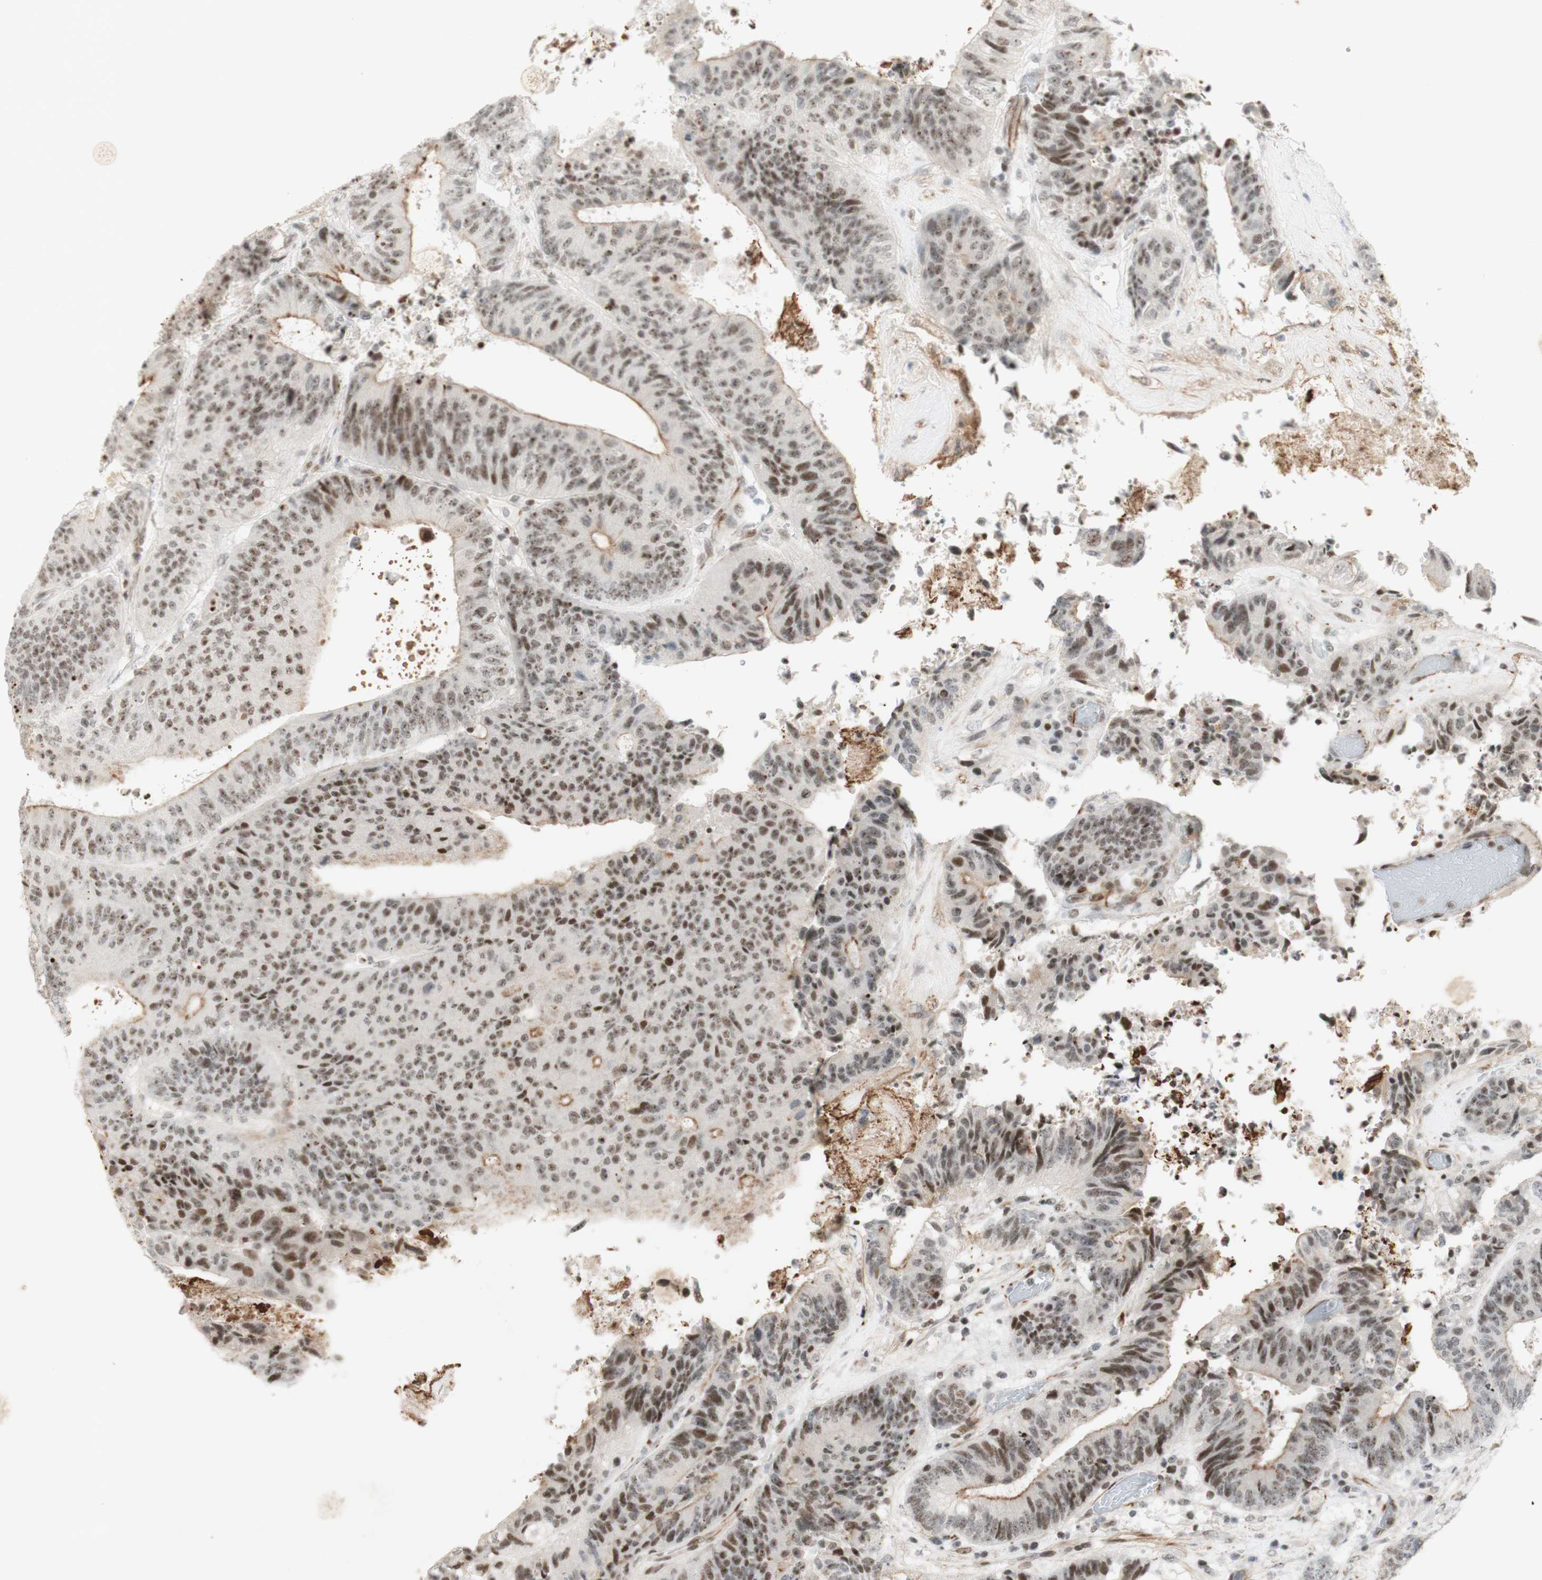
{"staining": {"intensity": "moderate", "quantity": ">75%", "location": "nuclear"}, "tissue": "colorectal cancer", "cell_type": "Tumor cells", "image_type": "cancer", "snomed": [{"axis": "morphology", "description": "Adenocarcinoma, NOS"}, {"axis": "topography", "description": "Rectum"}], "caption": "DAB immunohistochemical staining of colorectal cancer shows moderate nuclear protein expression in about >75% of tumor cells. (Brightfield microscopy of DAB IHC at high magnification).", "gene": "IRF1", "patient": {"sex": "male", "age": 72}}